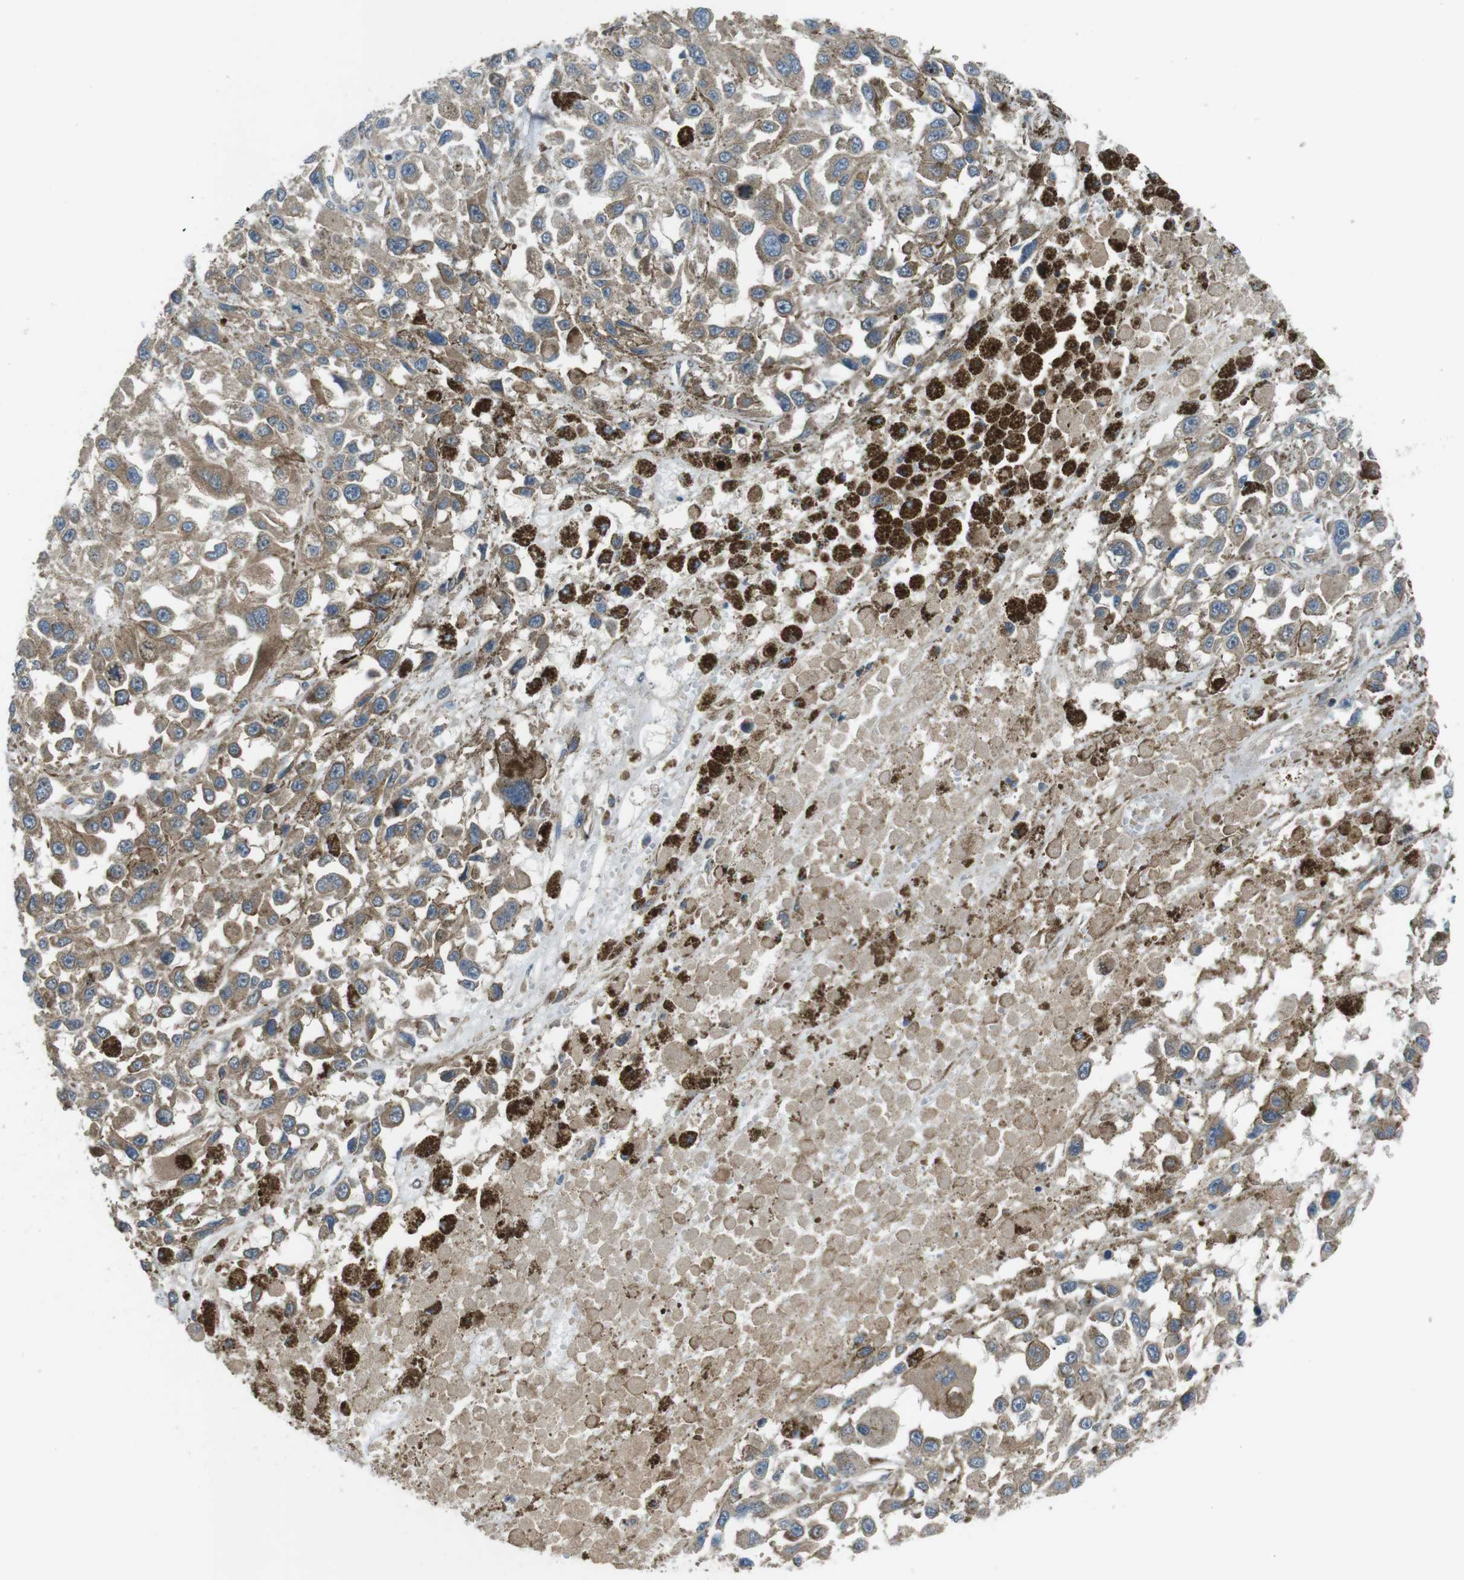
{"staining": {"intensity": "moderate", "quantity": "25%-75%", "location": "cytoplasmic/membranous"}, "tissue": "melanoma", "cell_type": "Tumor cells", "image_type": "cancer", "snomed": [{"axis": "morphology", "description": "Malignant melanoma, Metastatic site"}, {"axis": "topography", "description": "Lymph node"}], "caption": "Protein staining exhibits moderate cytoplasmic/membranous expression in approximately 25%-75% of tumor cells in melanoma. (DAB IHC, brown staining for protein, blue staining for nuclei).", "gene": "FUT2", "patient": {"sex": "male", "age": 59}}